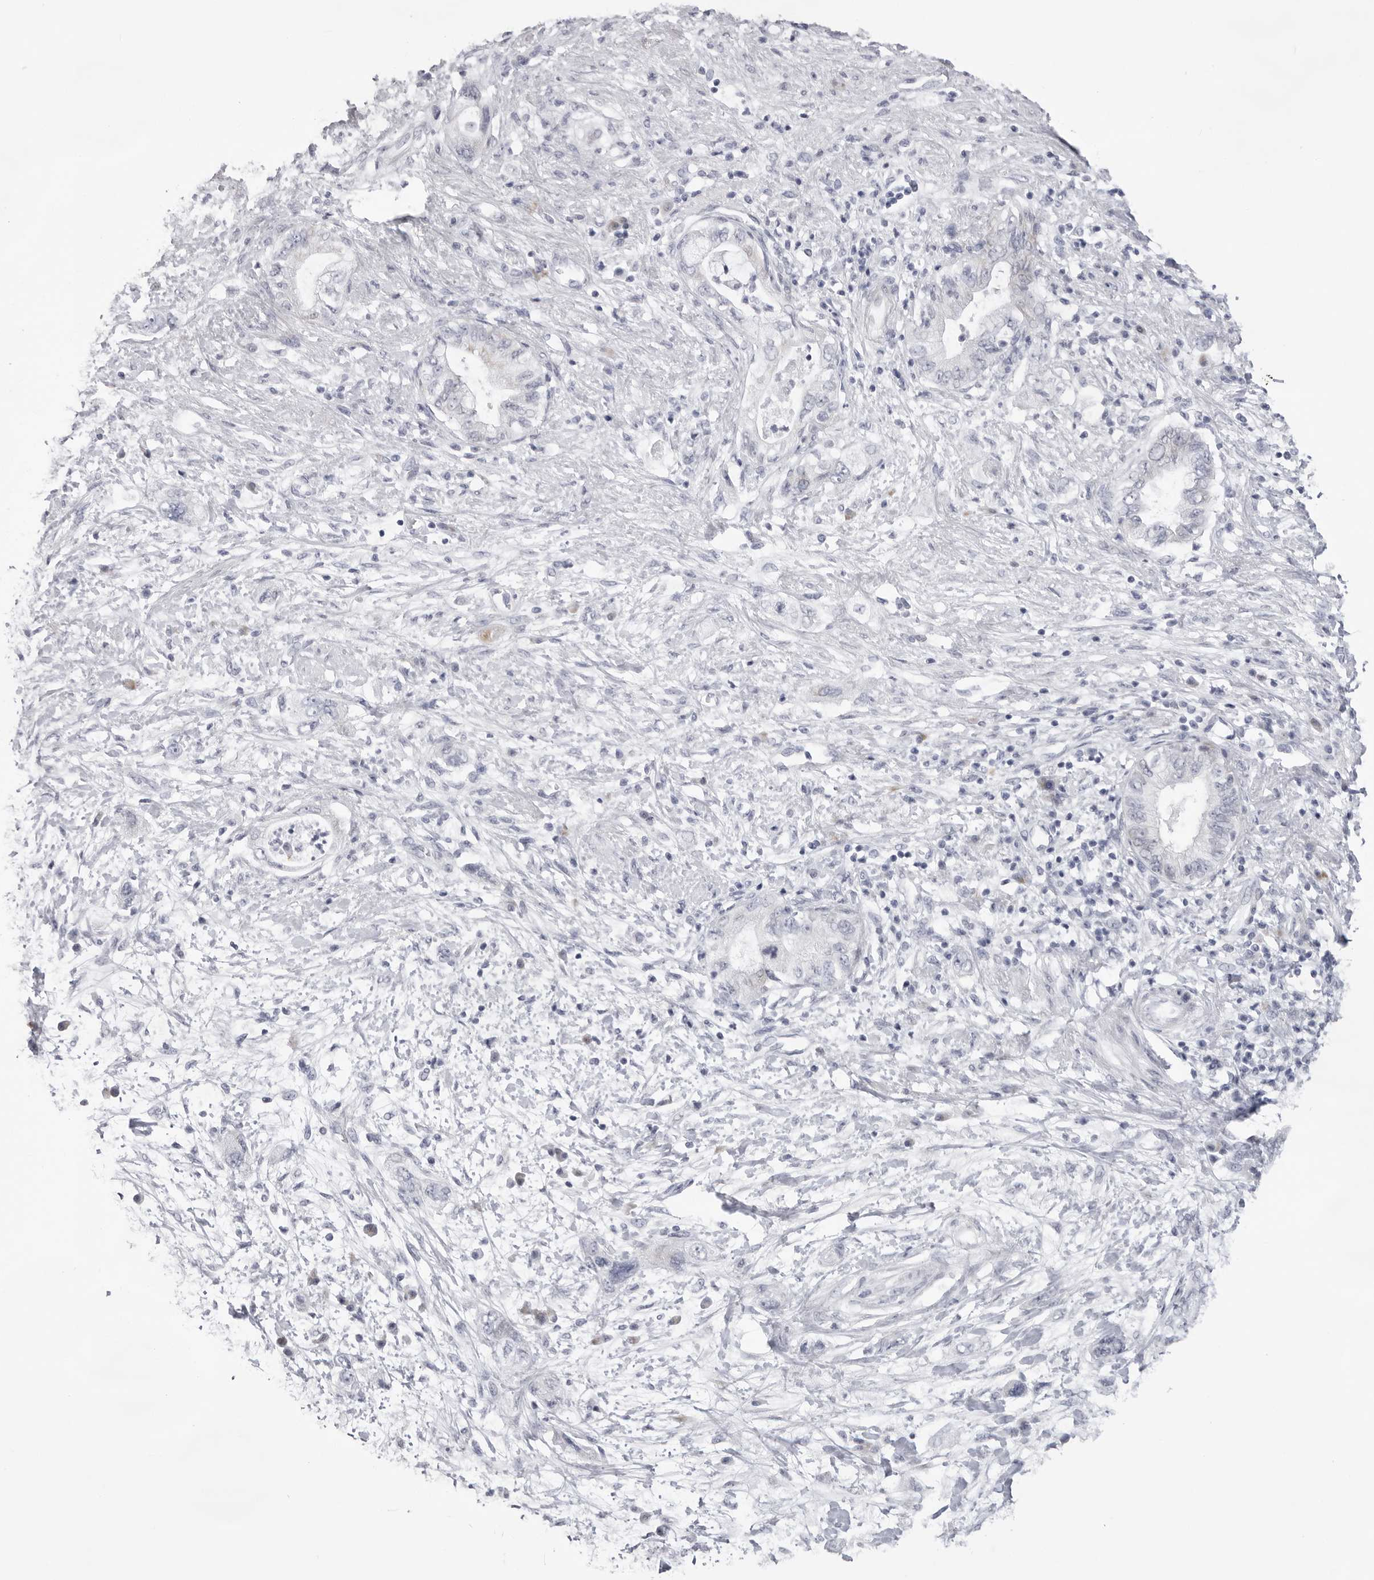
{"staining": {"intensity": "negative", "quantity": "none", "location": "none"}, "tissue": "pancreatic cancer", "cell_type": "Tumor cells", "image_type": "cancer", "snomed": [{"axis": "morphology", "description": "Adenocarcinoma, NOS"}, {"axis": "topography", "description": "Pancreas"}], "caption": "This is an immunohistochemistry image of pancreatic adenocarcinoma. There is no expression in tumor cells.", "gene": "SMIM2", "patient": {"sex": "female", "age": 73}}